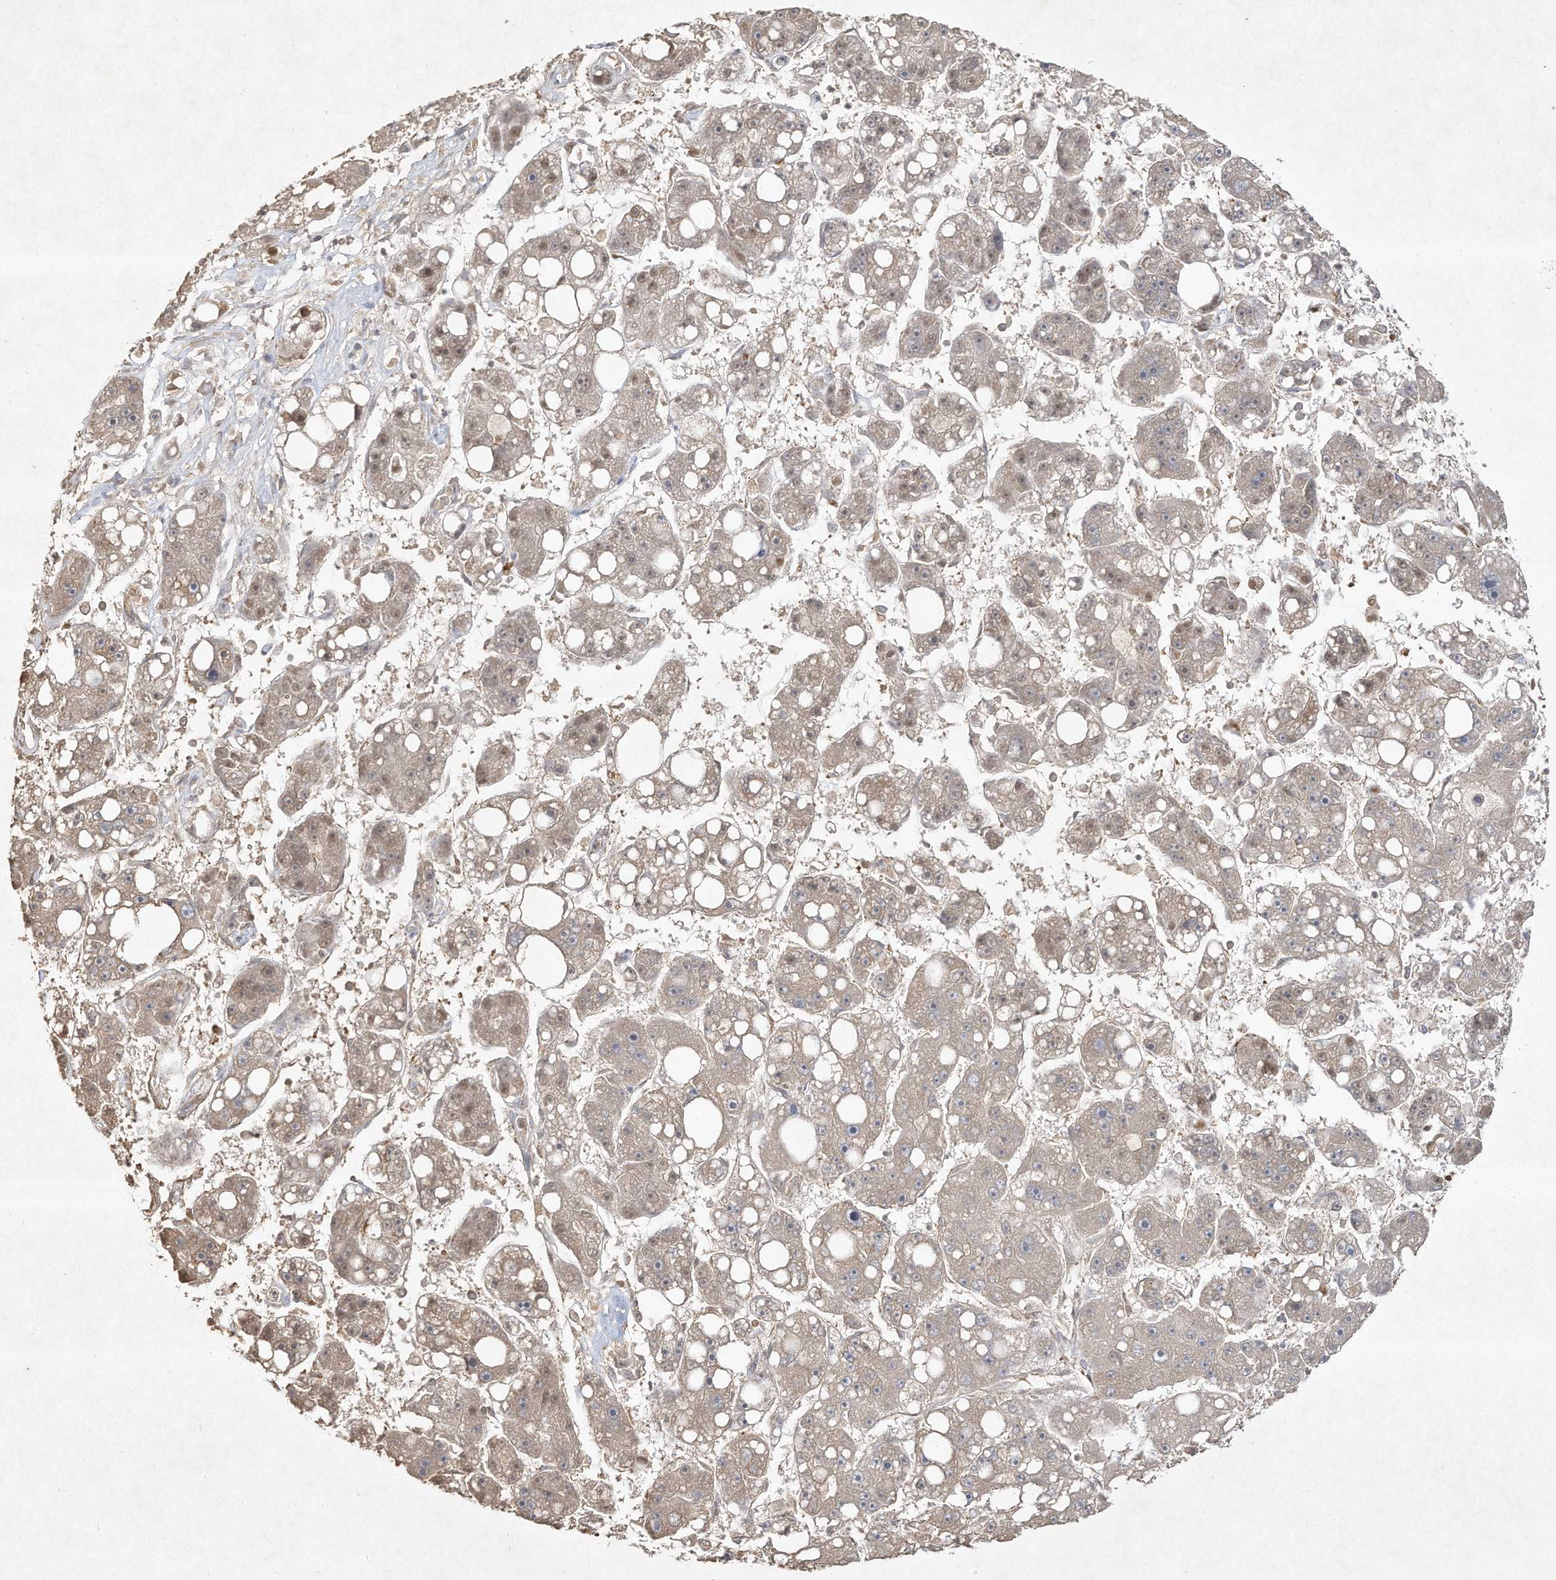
{"staining": {"intensity": "weak", "quantity": "<25%", "location": "cytoplasmic/membranous"}, "tissue": "liver cancer", "cell_type": "Tumor cells", "image_type": "cancer", "snomed": [{"axis": "morphology", "description": "Carcinoma, Hepatocellular, NOS"}, {"axis": "topography", "description": "Liver"}], "caption": "Immunohistochemistry (IHC) image of neoplastic tissue: human hepatocellular carcinoma (liver) stained with DAB (3,3'-diaminobenzidine) demonstrates no significant protein expression in tumor cells.", "gene": "DYNC1I2", "patient": {"sex": "female", "age": 61}}